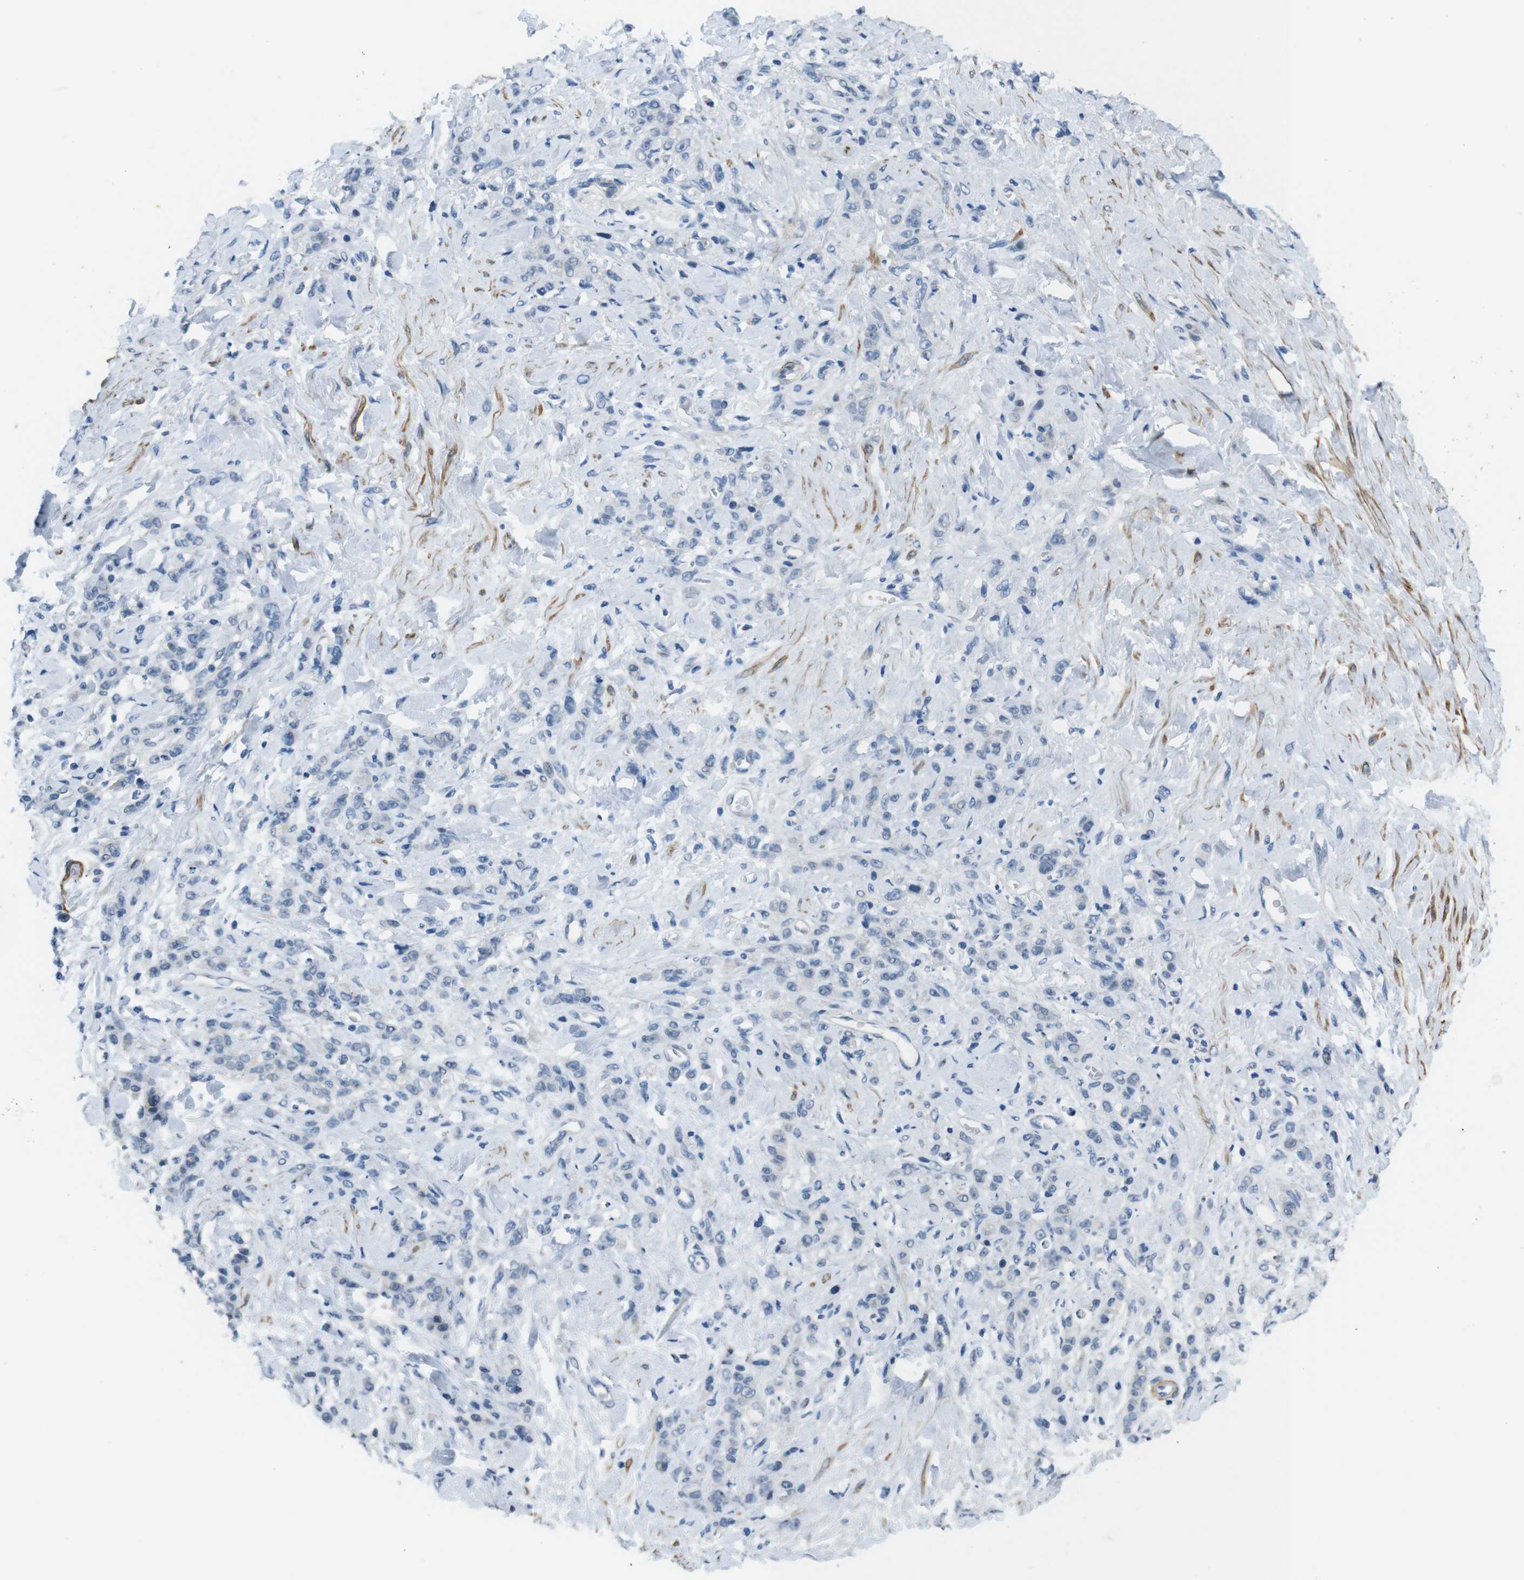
{"staining": {"intensity": "negative", "quantity": "none", "location": "none"}, "tissue": "stomach cancer", "cell_type": "Tumor cells", "image_type": "cancer", "snomed": [{"axis": "morphology", "description": "Adenocarcinoma, NOS"}, {"axis": "topography", "description": "Stomach"}], "caption": "The micrograph exhibits no significant expression in tumor cells of stomach adenocarcinoma.", "gene": "HRH2", "patient": {"sex": "male", "age": 82}}